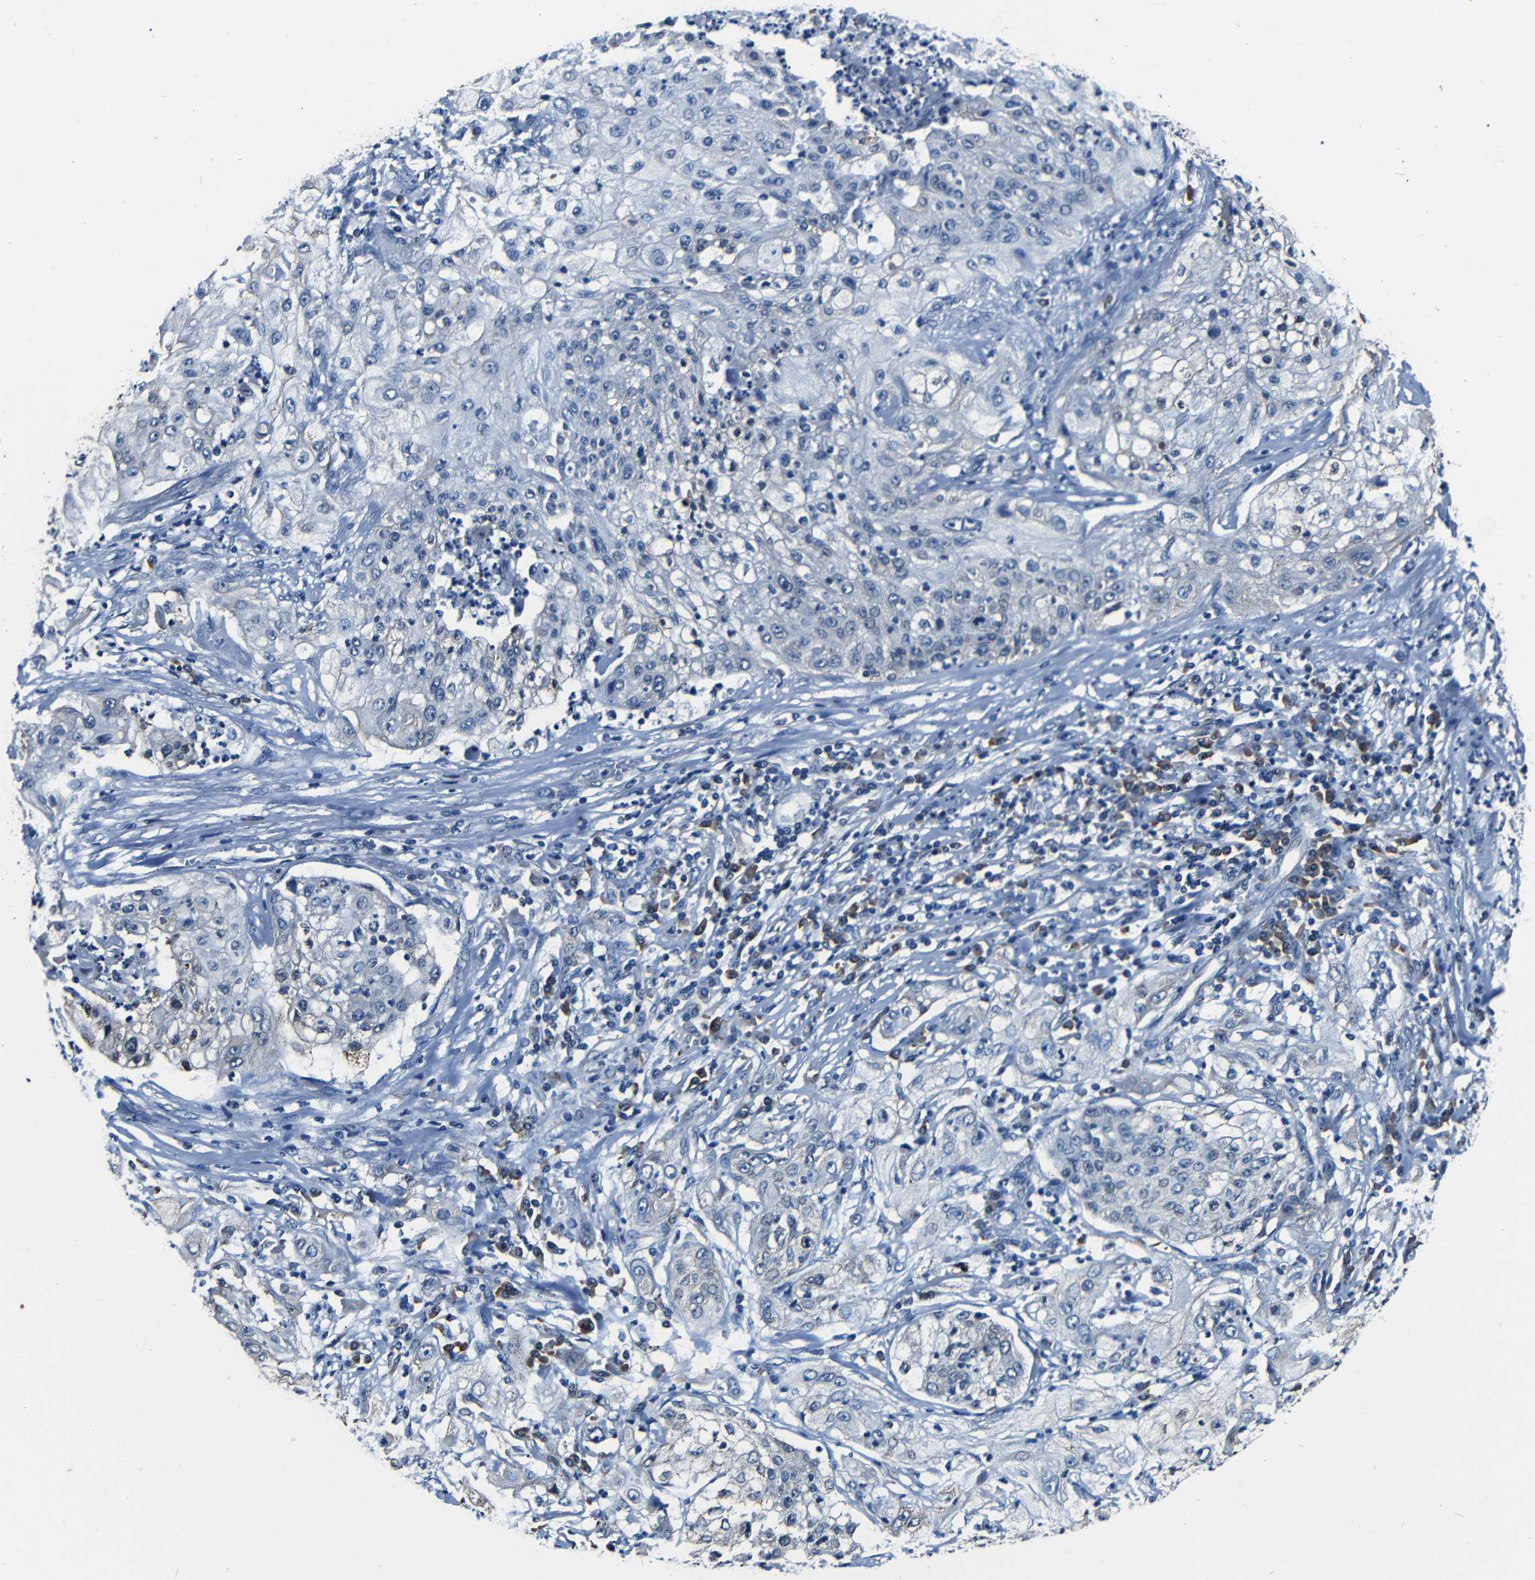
{"staining": {"intensity": "negative", "quantity": "none", "location": "none"}, "tissue": "lung cancer", "cell_type": "Tumor cells", "image_type": "cancer", "snomed": [{"axis": "morphology", "description": "Inflammation, NOS"}, {"axis": "morphology", "description": "Squamous cell carcinoma, NOS"}, {"axis": "topography", "description": "Lymph node"}, {"axis": "topography", "description": "Soft tissue"}, {"axis": "topography", "description": "Lung"}], "caption": "DAB immunohistochemical staining of squamous cell carcinoma (lung) demonstrates no significant staining in tumor cells.", "gene": "NCBP3", "patient": {"sex": "male", "age": 66}}